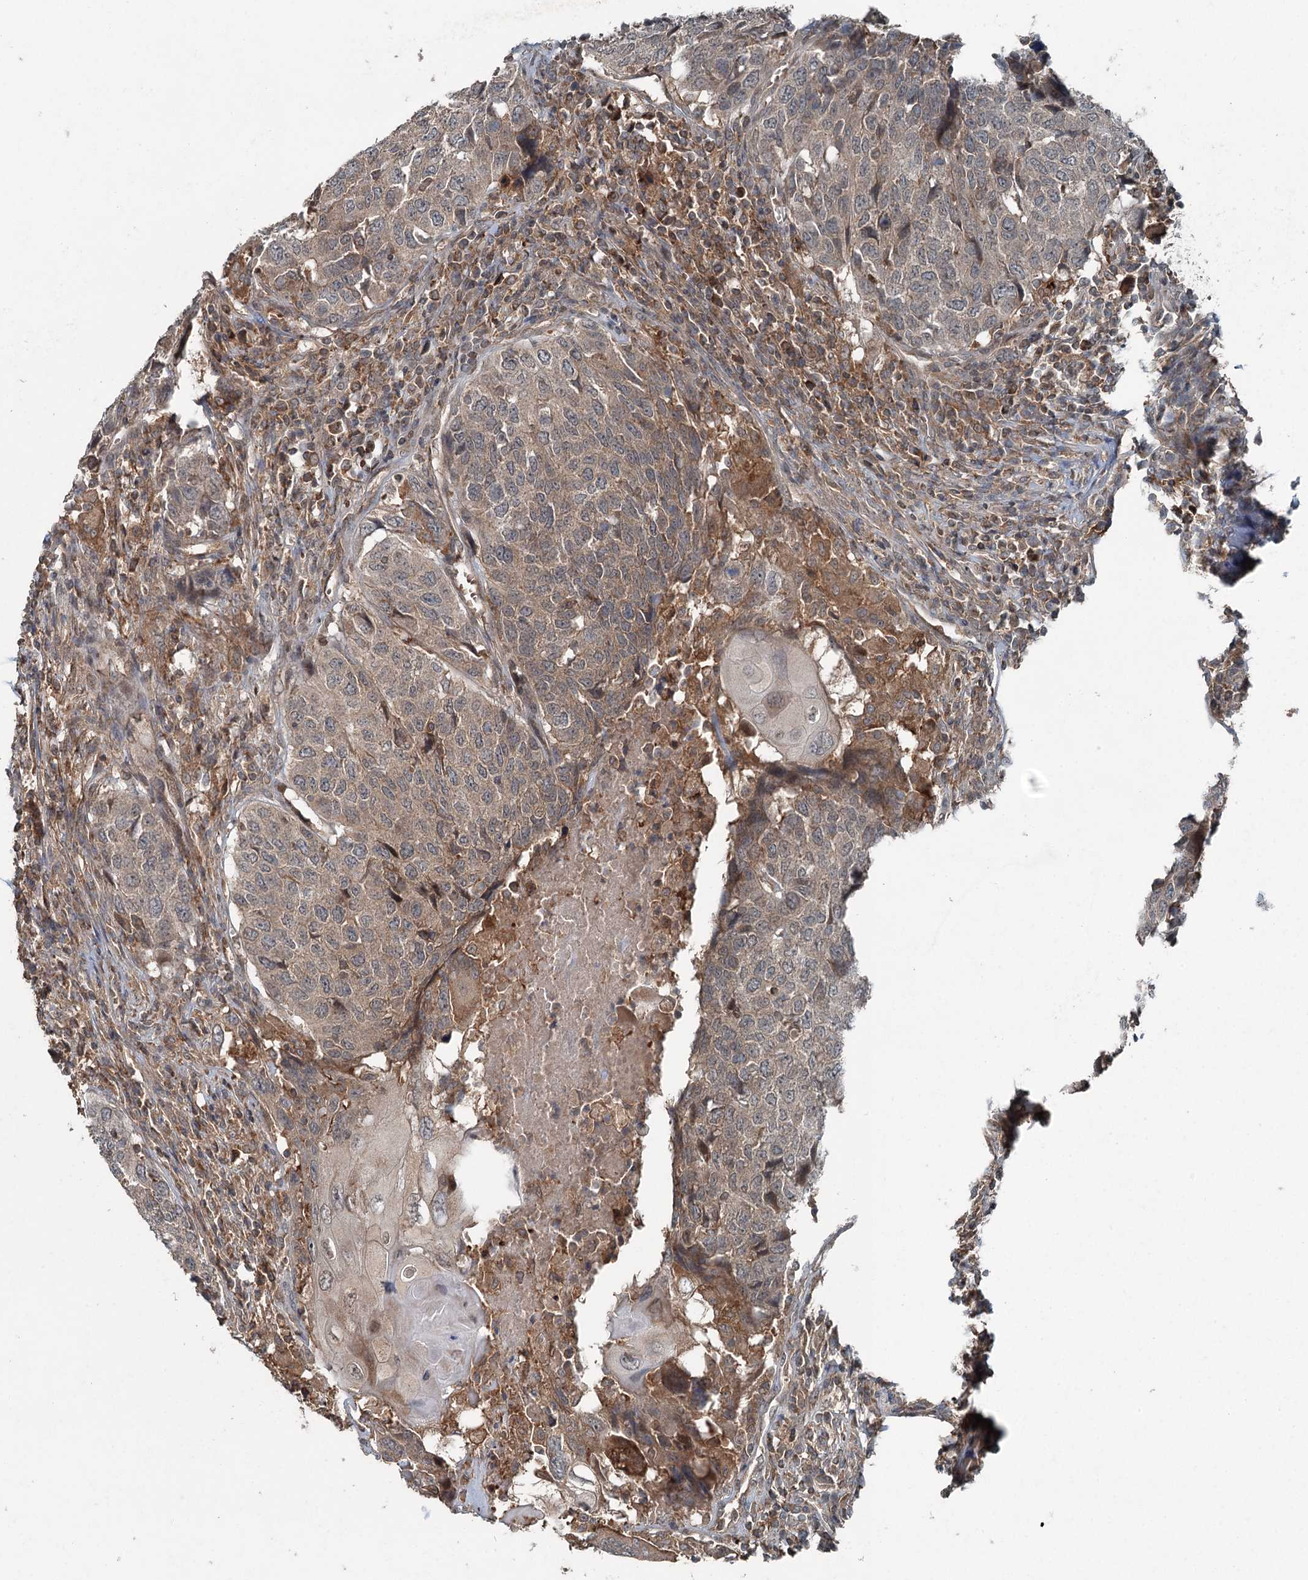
{"staining": {"intensity": "weak", "quantity": ">75%", "location": "cytoplasmic/membranous"}, "tissue": "head and neck cancer", "cell_type": "Tumor cells", "image_type": "cancer", "snomed": [{"axis": "morphology", "description": "Squamous cell carcinoma, NOS"}, {"axis": "topography", "description": "Head-Neck"}], "caption": "Immunohistochemical staining of human squamous cell carcinoma (head and neck) reveals low levels of weak cytoplasmic/membranous expression in approximately >75% of tumor cells.", "gene": "SKIC3", "patient": {"sex": "male", "age": 66}}